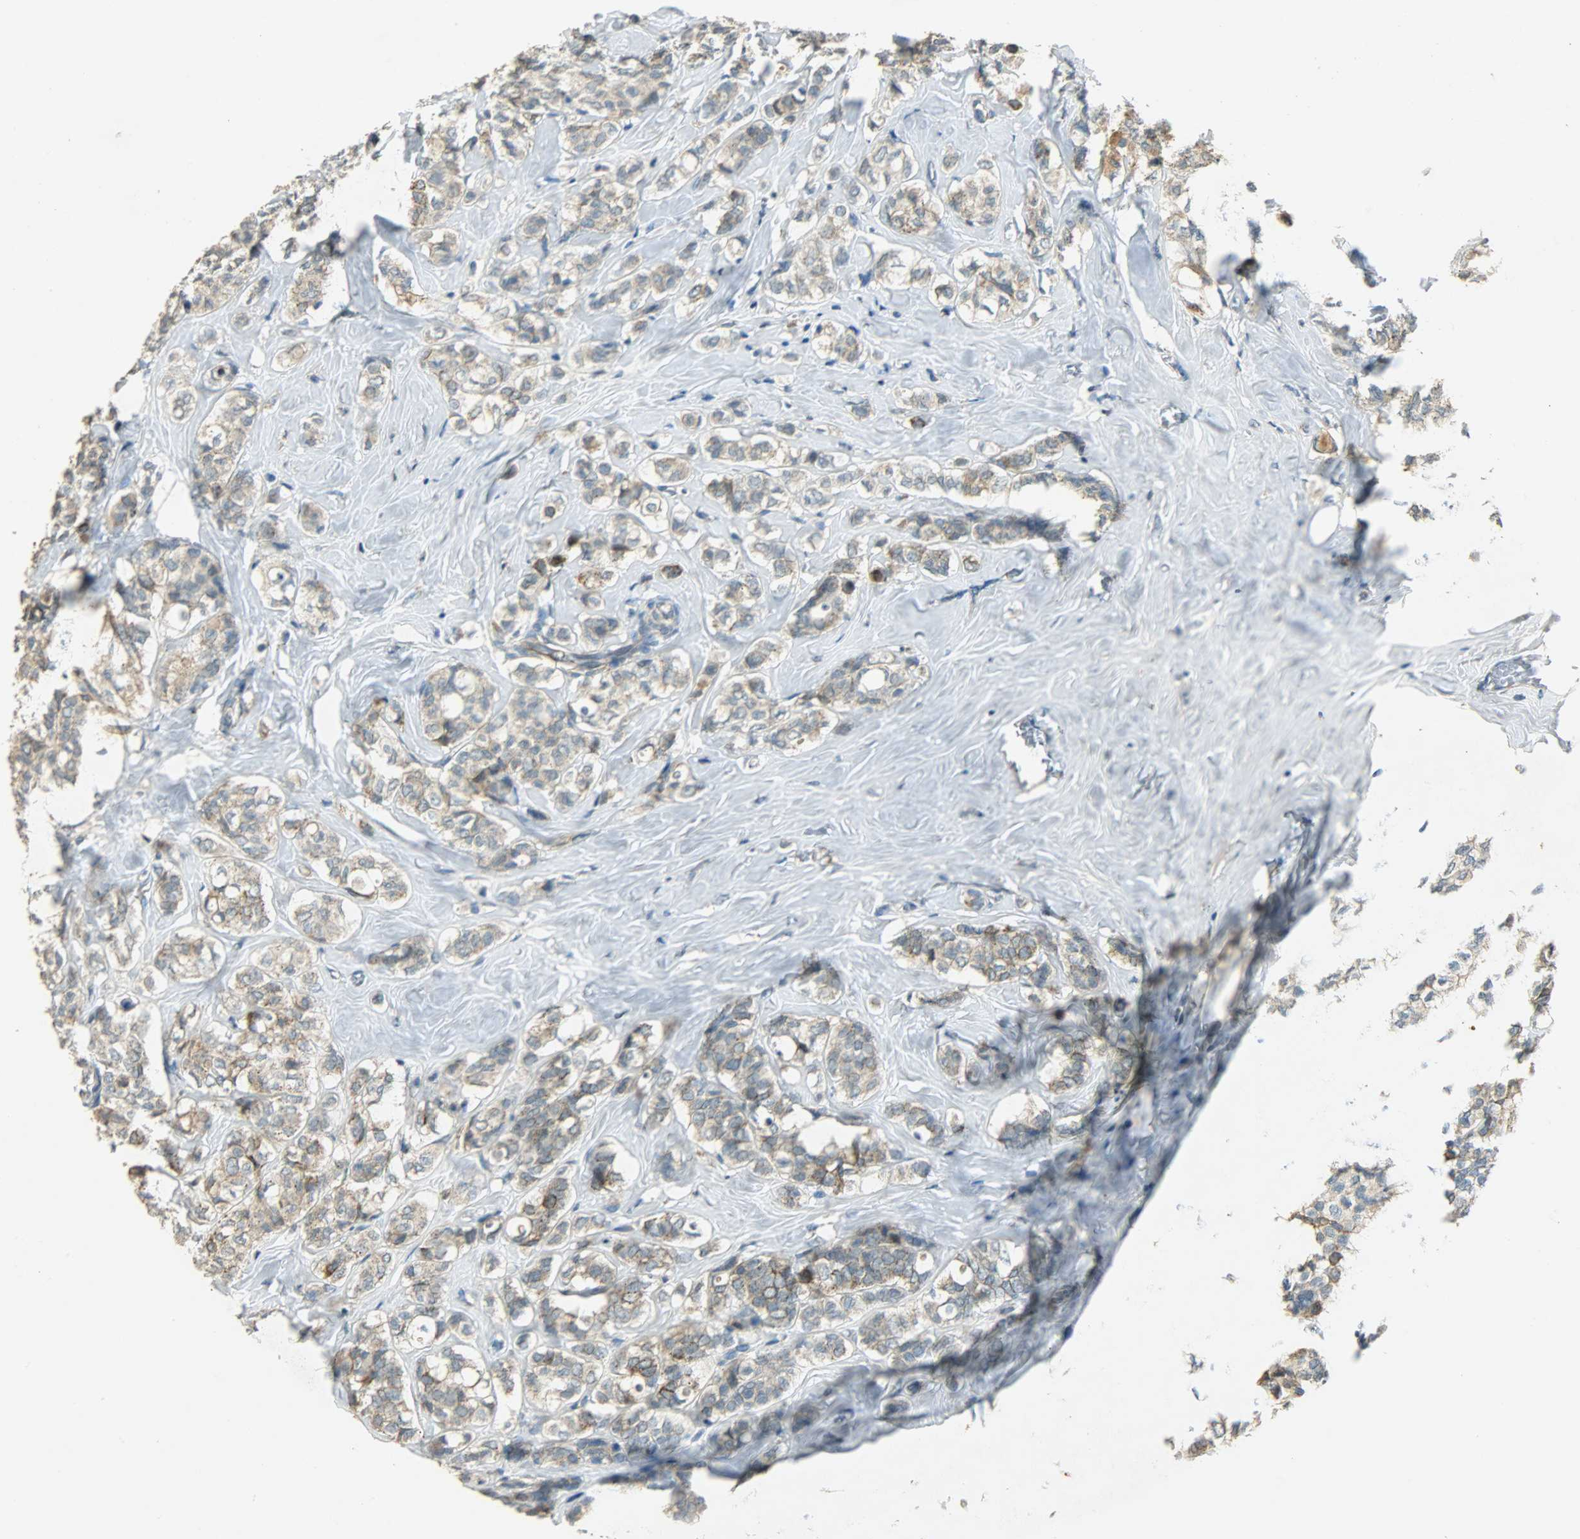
{"staining": {"intensity": "moderate", "quantity": ">75%", "location": "cytoplasmic/membranous"}, "tissue": "breast cancer", "cell_type": "Tumor cells", "image_type": "cancer", "snomed": [{"axis": "morphology", "description": "Lobular carcinoma"}, {"axis": "topography", "description": "Breast"}], "caption": "A histopathology image of human breast lobular carcinoma stained for a protein shows moderate cytoplasmic/membranous brown staining in tumor cells.", "gene": "HDHD5", "patient": {"sex": "female", "age": 60}}